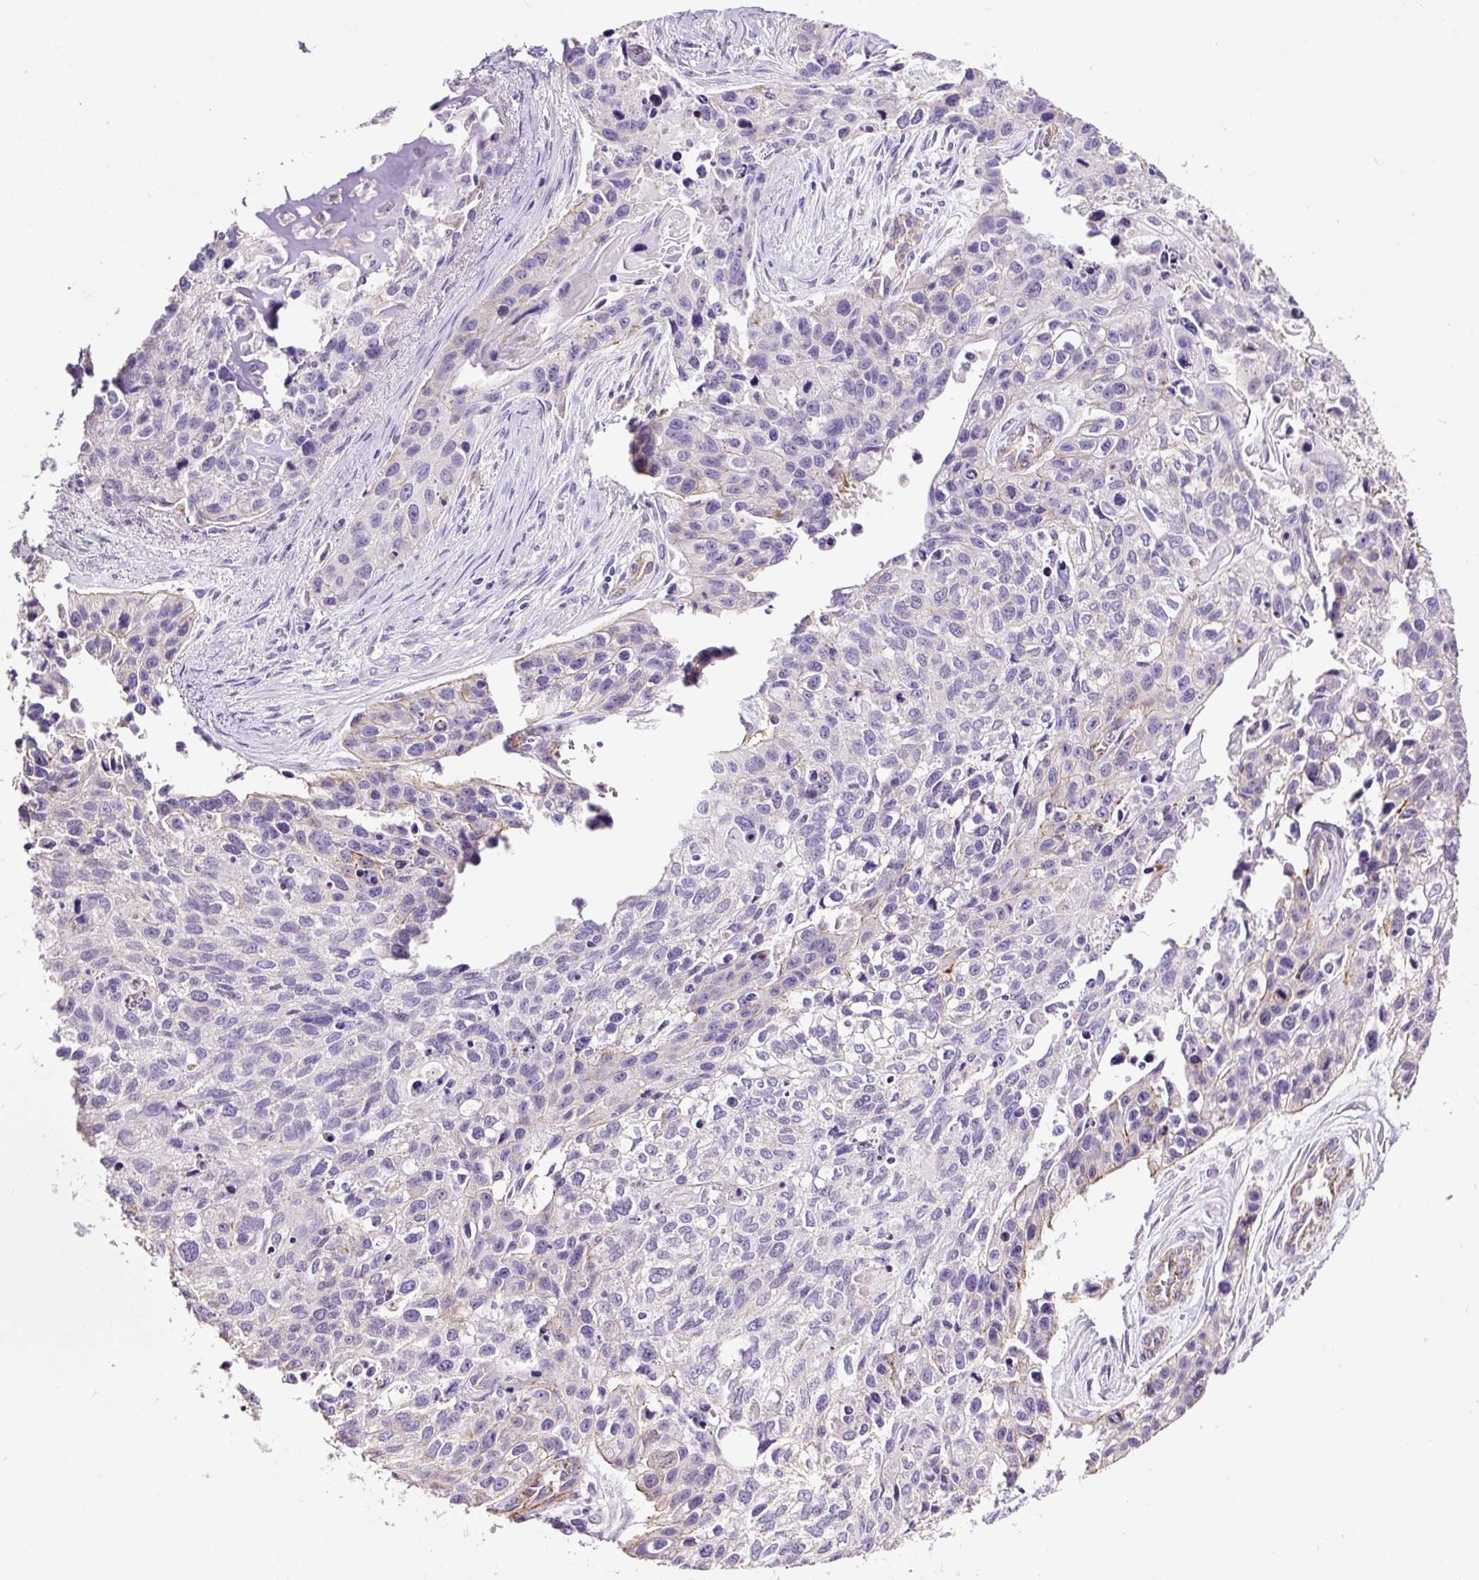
{"staining": {"intensity": "negative", "quantity": "none", "location": "none"}, "tissue": "lung cancer", "cell_type": "Tumor cells", "image_type": "cancer", "snomed": [{"axis": "morphology", "description": "Squamous cell carcinoma, NOS"}, {"axis": "topography", "description": "Lung"}], "caption": "Immunohistochemistry (IHC) of human squamous cell carcinoma (lung) demonstrates no positivity in tumor cells.", "gene": "MAGEB16", "patient": {"sex": "male", "age": 74}}